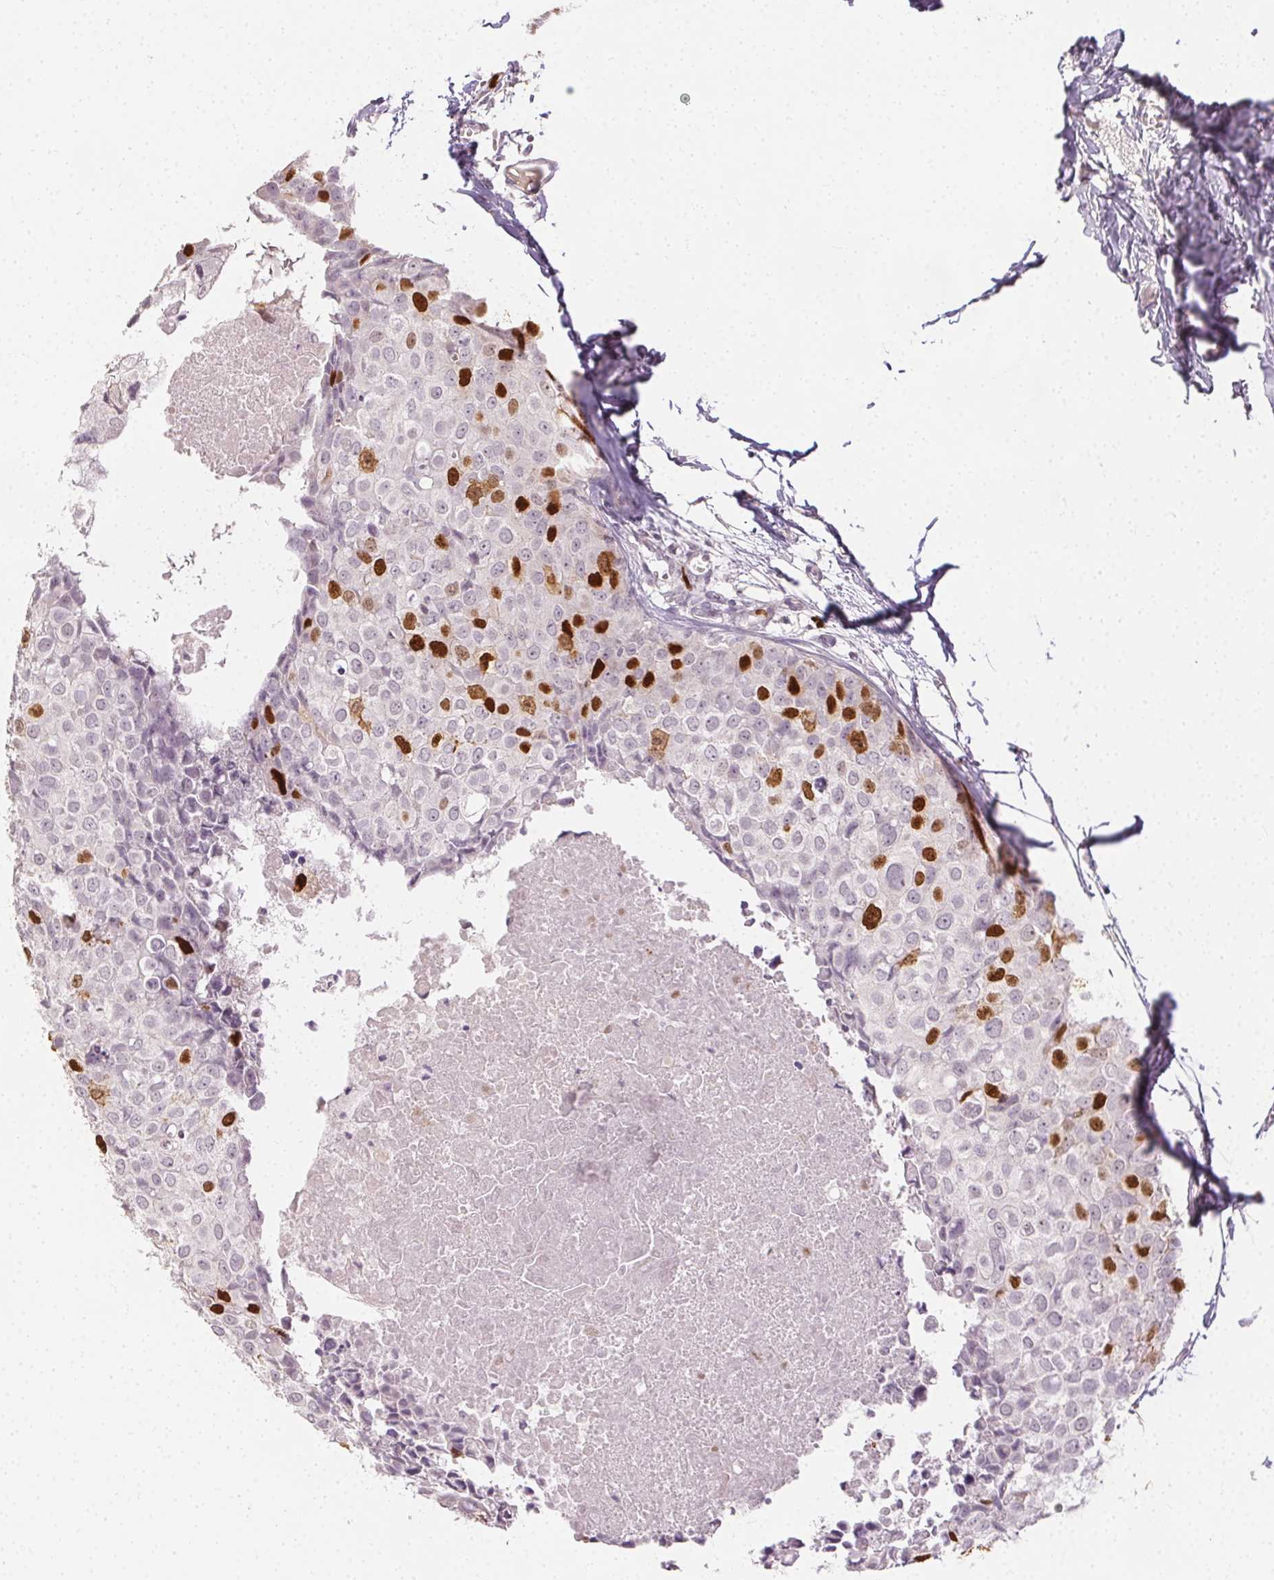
{"staining": {"intensity": "moderate", "quantity": "<25%", "location": "nuclear"}, "tissue": "breast cancer", "cell_type": "Tumor cells", "image_type": "cancer", "snomed": [{"axis": "morphology", "description": "Duct carcinoma"}, {"axis": "topography", "description": "Breast"}], "caption": "IHC of human breast cancer (infiltrating ductal carcinoma) shows low levels of moderate nuclear staining in approximately <25% of tumor cells.", "gene": "ANLN", "patient": {"sex": "female", "age": 38}}